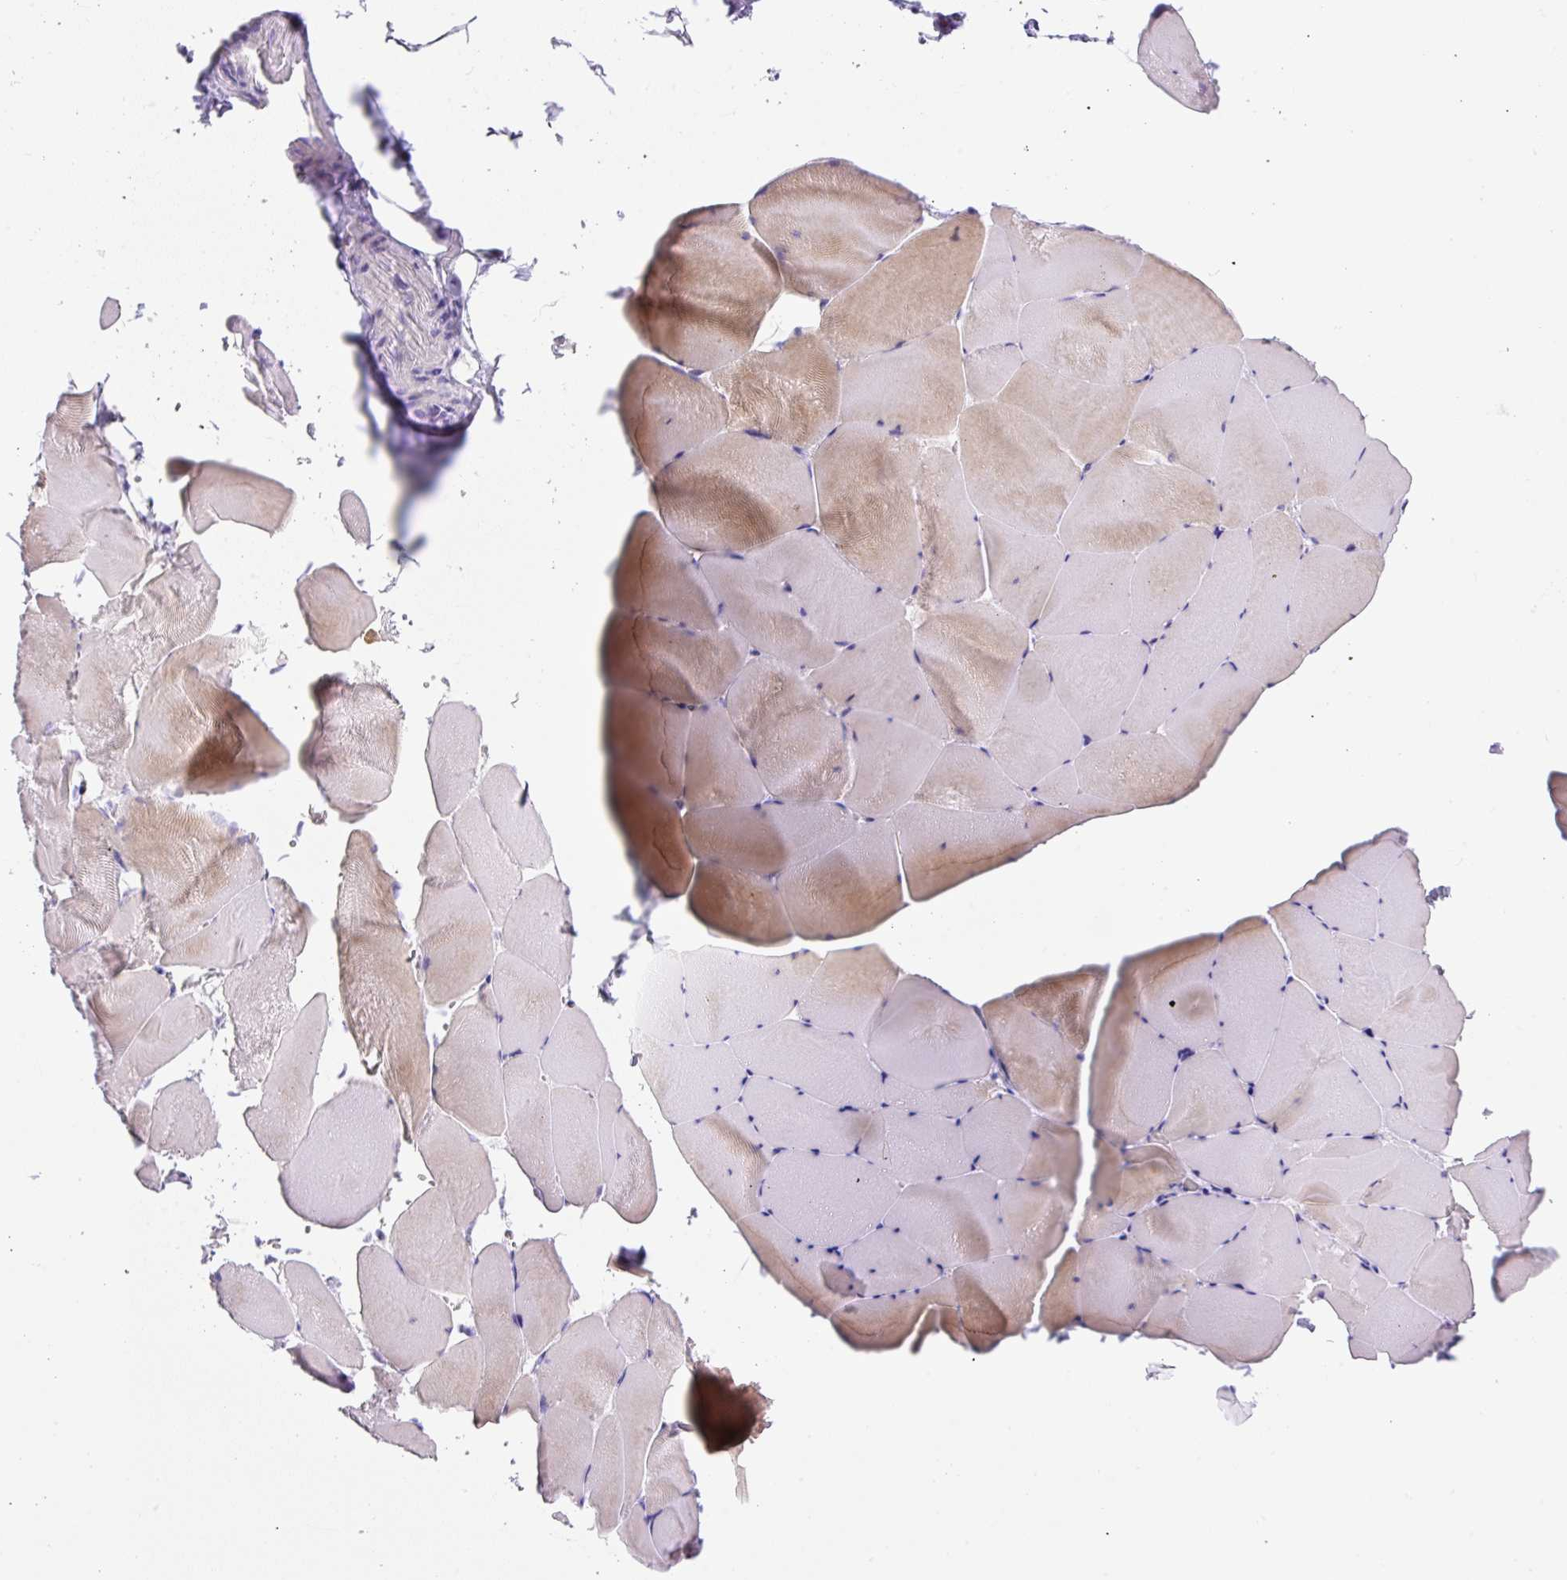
{"staining": {"intensity": "moderate", "quantity": "<25%", "location": "cytoplasmic/membranous"}, "tissue": "skeletal muscle", "cell_type": "Myocytes", "image_type": "normal", "snomed": [{"axis": "morphology", "description": "Normal tissue, NOS"}, {"axis": "topography", "description": "Skeletal muscle"}], "caption": "Immunohistochemistry micrograph of unremarkable skeletal muscle stained for a protein (brown), which demonstrates low levels of moderate cytoplasmic/membranous expression in about <25% of myocytes.", "gene": "TDRD15", "patient": {"sex": "female", "age": 64}}